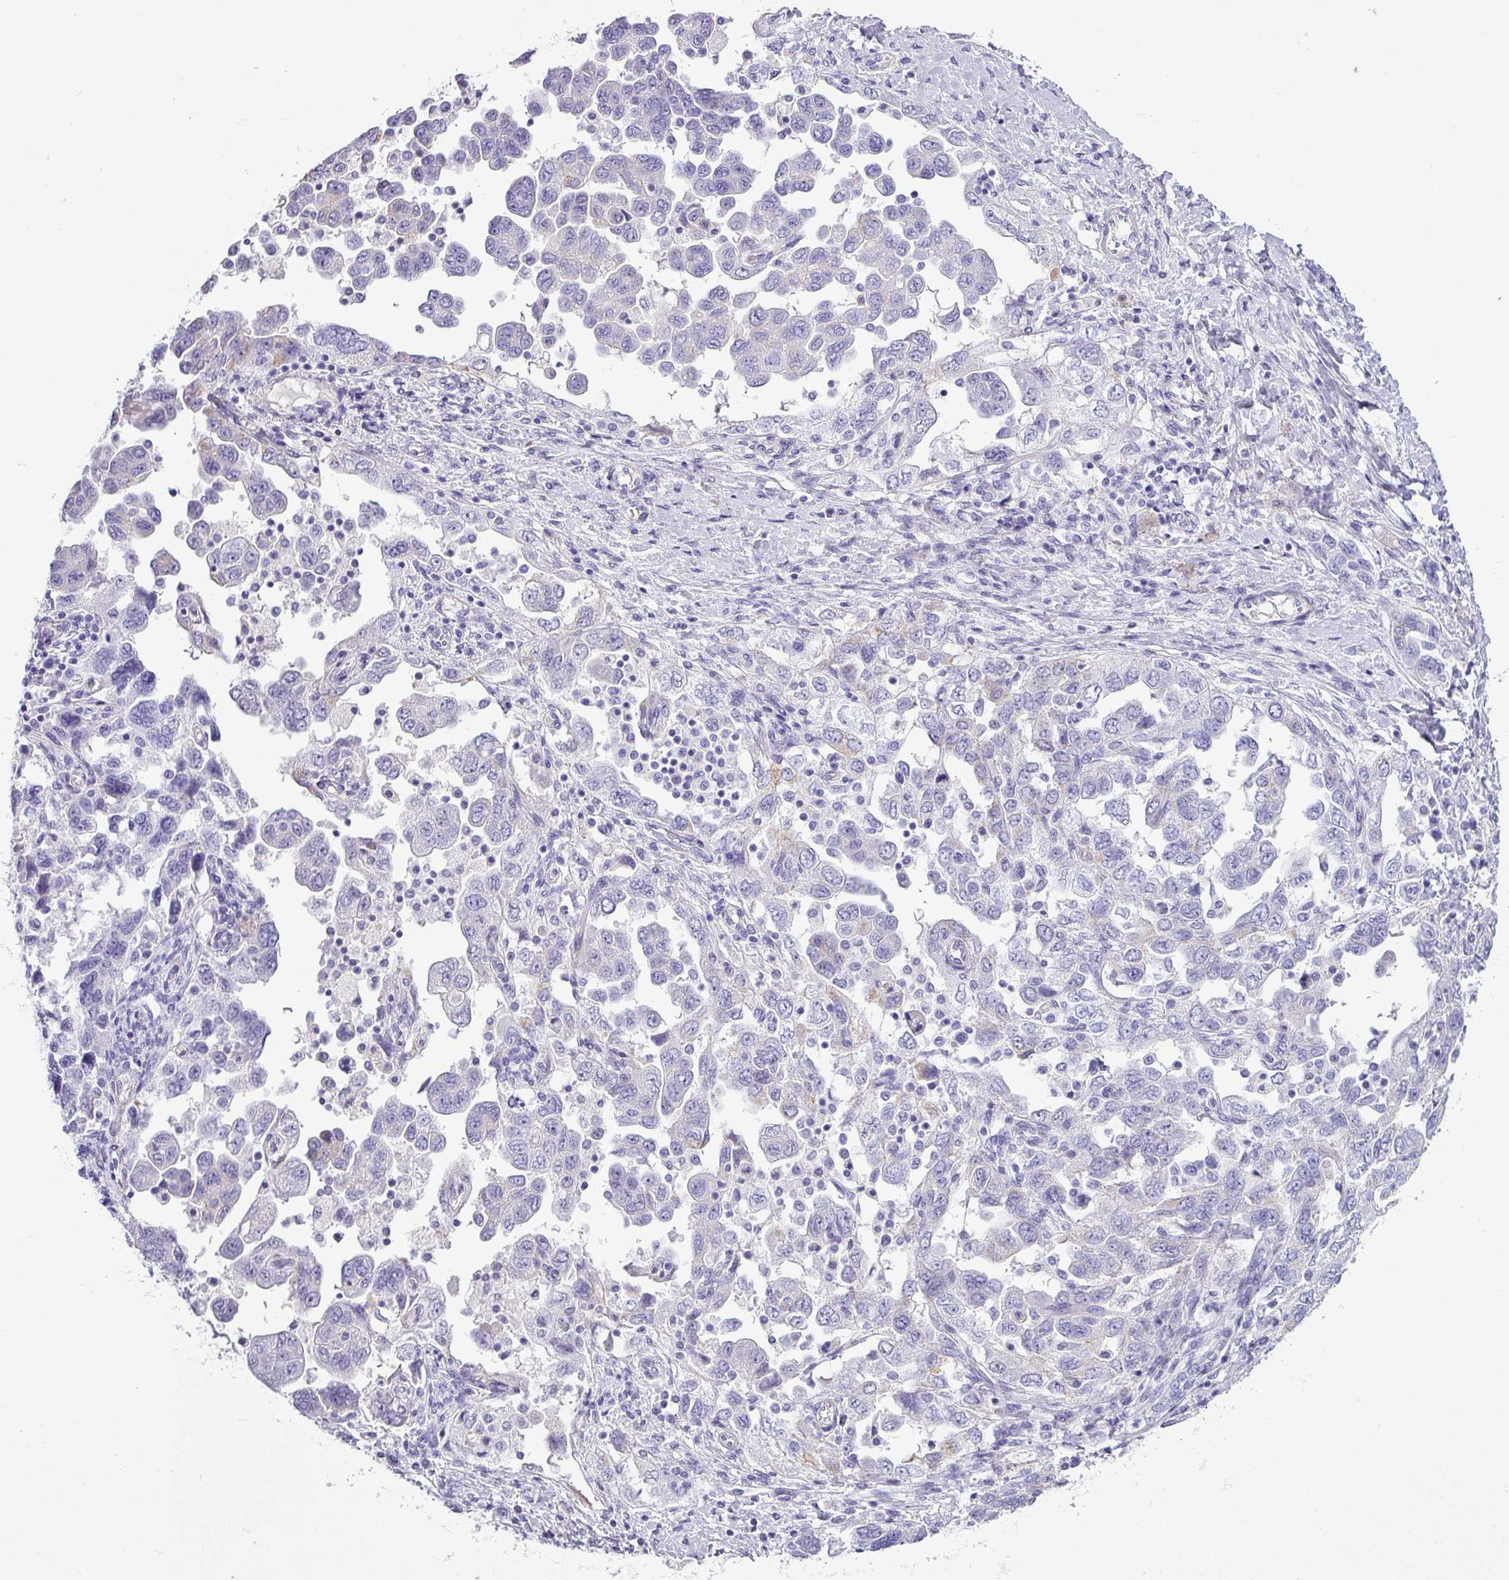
{"staining": {"intensity": "negative", "quantity": "none", "location": "none"}, "tissue": "ovarian cancer", "cell_type": "Tumor cells", "image_type": "cancer", "snomed": [{"axis": "morphology", "description": "Carcinoma, NOS"}, {"axis": "morphology", "description": "Cystadenocarcinoma, serous, NOS"}, {"axis": "topography", "description": "Ovary"}], "caption": "An immunohistochemistry histopathology image of ovarian serous cystadenocarcinoma is shown. There is no staining in tumor cells of ovarian serous cystadenocarcinoma. (Brightfield microscopy of DAB (3,3'-diaminobenzidine) immunohistochemistry at high magnification).", "gene": "VCX2", "patient": {"sex": "female", "age": 69}}